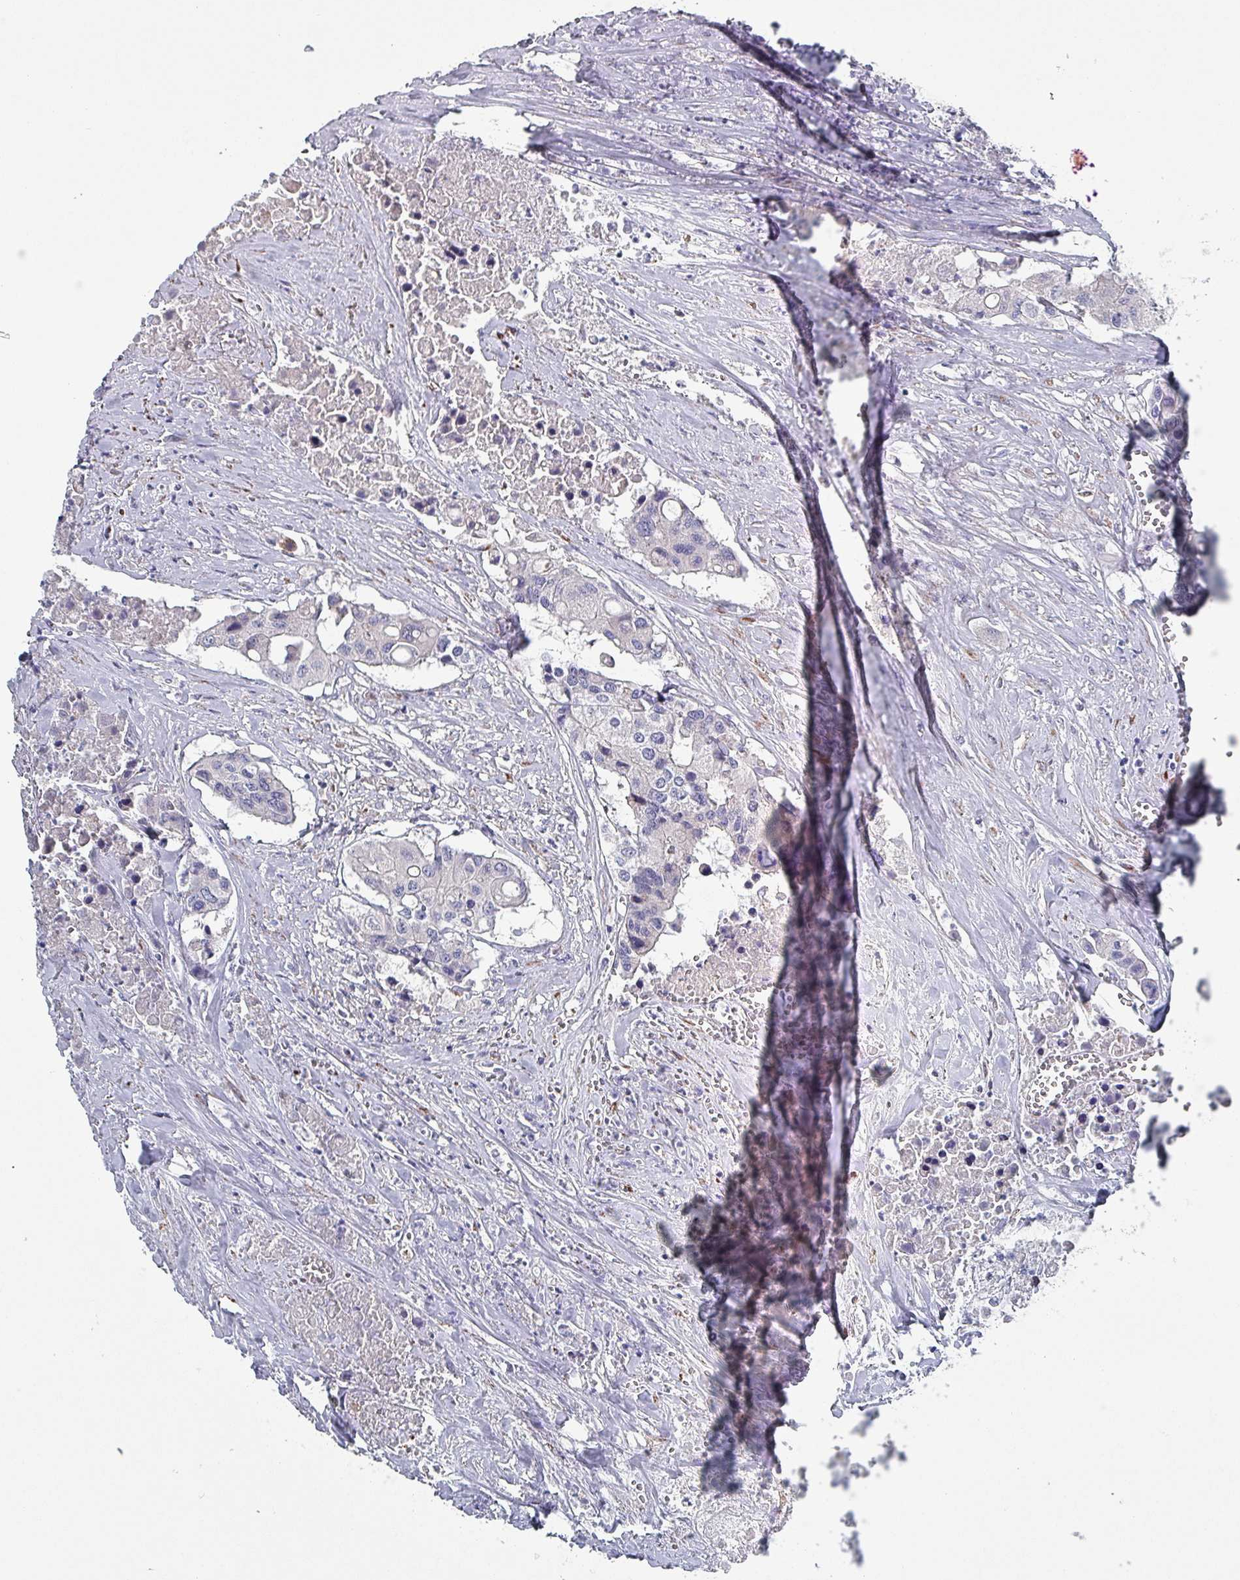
{"staining": {"intensity": "negative", "quantity": "none", "location": "none"}, "tissue": "colorectal cancer", "cell_type": "Tumor cells", "image_type": "cancer", "snomed": [{"axis": "morphology", "description": "Adenocarcinoma, NOS"}, {"axis": "topography", "description": "Colon"}], "caption": "This is an immunohistochemistry (IHC) image of adenocarcinoma (colorectal). There is no positivity in tumor cells.", "gene": "DRD5", "patient": {"sex": "male", "age": 77}}